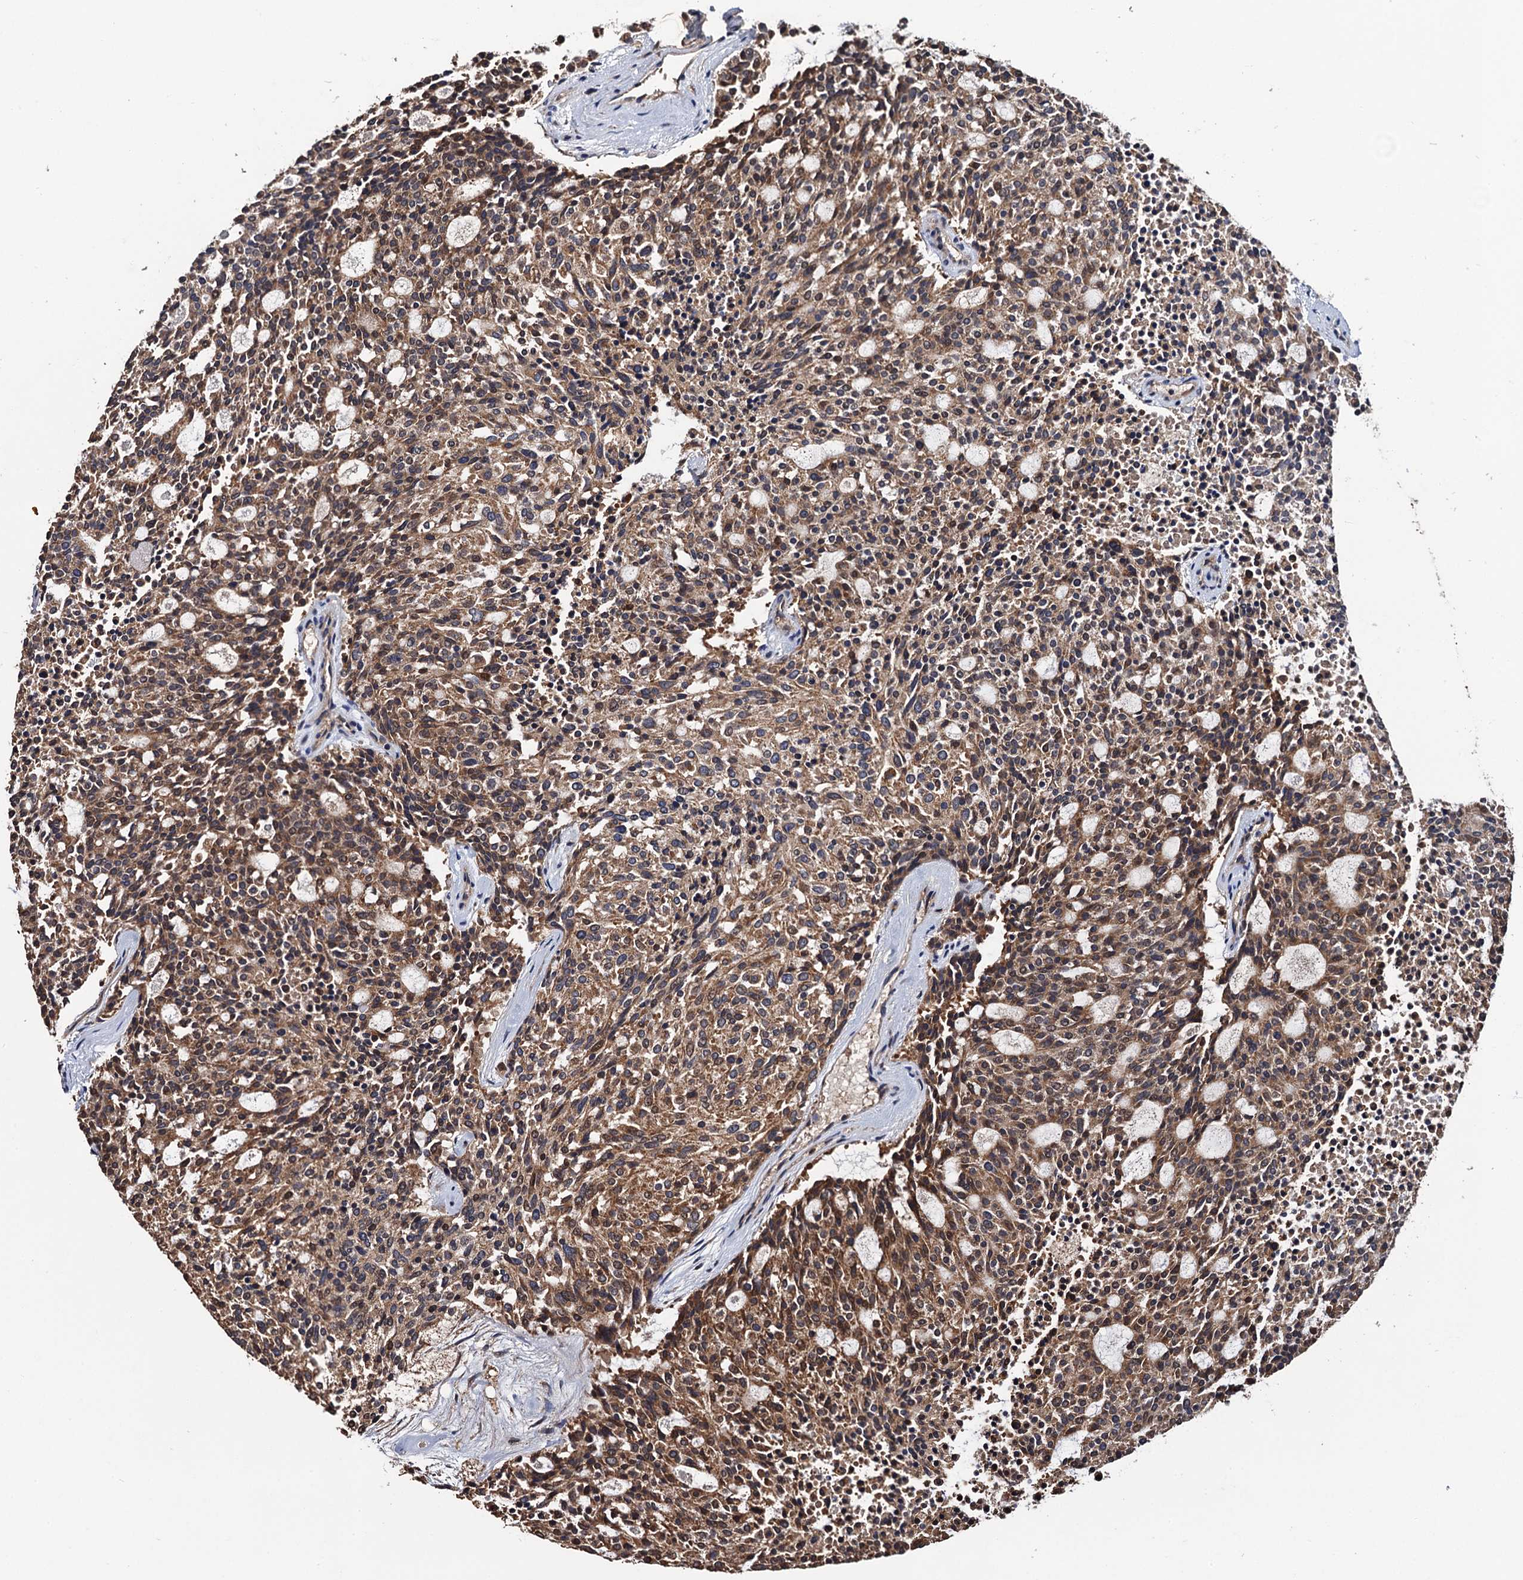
{"staining": {"intensity": "moderate", "quantity": ">75%", "location": "cytoplasmic/membranous"}, "tissue": "carcinoid", "cell_type": "Tumor cells", "image_type": "cancer", "snomed": [{"axis": "morphology", "description": "Carcinoid, malignant, NOS"}, {"axis": "topography", "description": "Pancreas"}], "caption": "A medium amount of moderate cytoplasmic/membranous staining is present in about >75% of tumor cells in malignant carcinoid tissue.", "gene": "RGS11", "patient": {"sex": "female", "age": 54}}